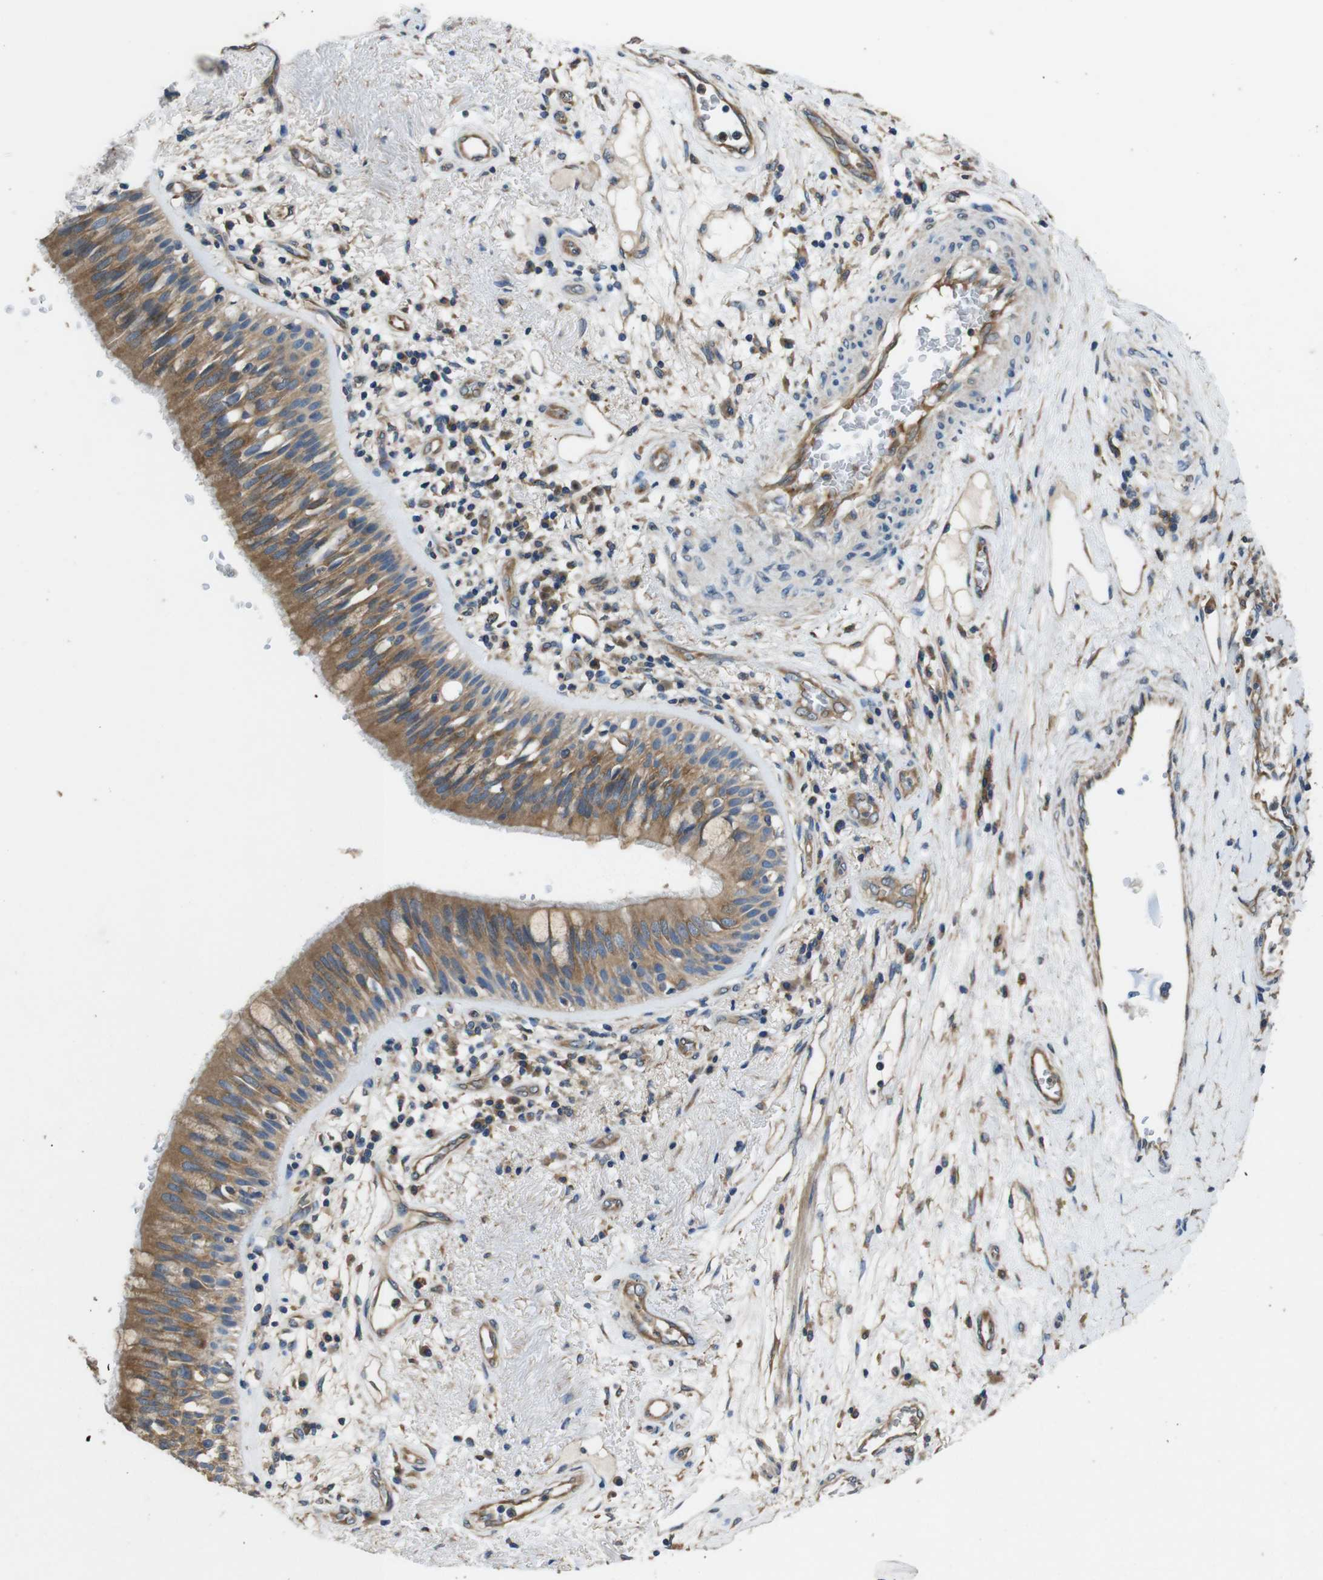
{"staining": {"intensity": "moderate", "quantity": ">75%", "location": "cytoplasmic/membranous"}, "tissue": "bronchus", "cell_type": "Respiratory epithelial cells", "image_type": "normal", "snomed": [{"axis": "morphology", "description": "Normal tissue, NOS"}, {"axis": "morphology", "description": "Adenocarcinoma, NOS"}, {"axis": "morphology", "description": "Adenocarcinoma, metastatic, NOS"}, {"axis": "topography", "description": "Lymph node"}, {"axis": "topography", "description": "Bronchus"}, {"axis": "topography", "description": "Lung"}], "caption": "Protein staining reveals moderate cytoplasmic/membranous staining in about >75% of respiratory epithelial cells in unremarkable bronchus.", "gene": "DCTN1", "patient": {"sex": "female", "age": 54}}